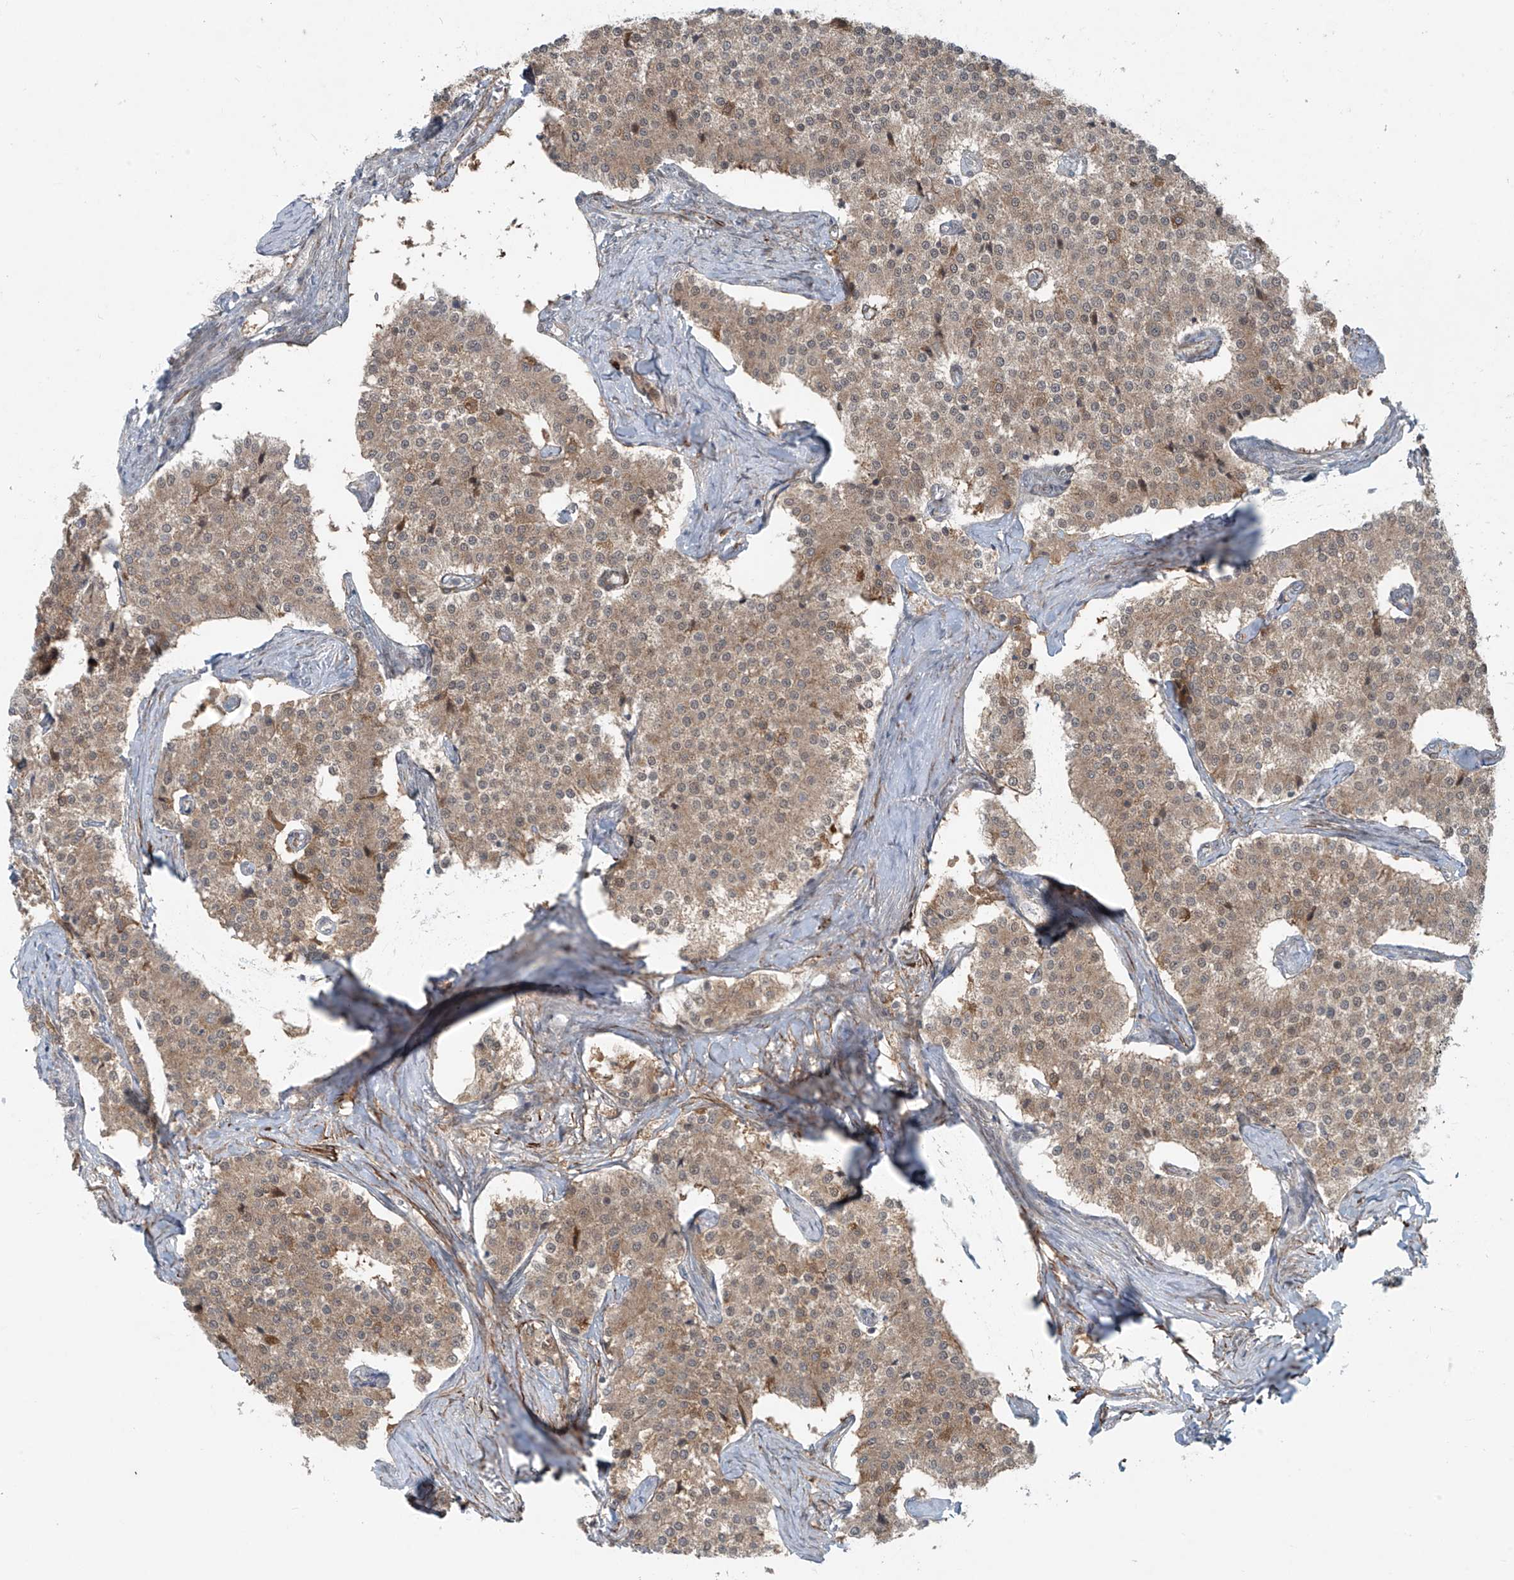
{"staining": {"intensity": "weak", "quantity": ">75%", "location": "cytoplasmic/membranous"}, "tissue": "carcinoid", "cell_type": "Tumor cells", "image_type": "cancer", "snomed": [{"axis": "morphology", "description": "Carcinoid, malignant, NOS"}, {"axis": "topography", "description": "Colon"}], "caption": "A high-resolution micrograph shows immunohistochemistry staining of malignant carcinoid, which reveals weak cytoplasmic/membranous positivity in approximately >75% of tumor cells. (DAB IHC, brown staining for protein, blue staining for nuclei).", "gene": "RASGEF1A", "patient": {"sex": "female", "age": 52}}